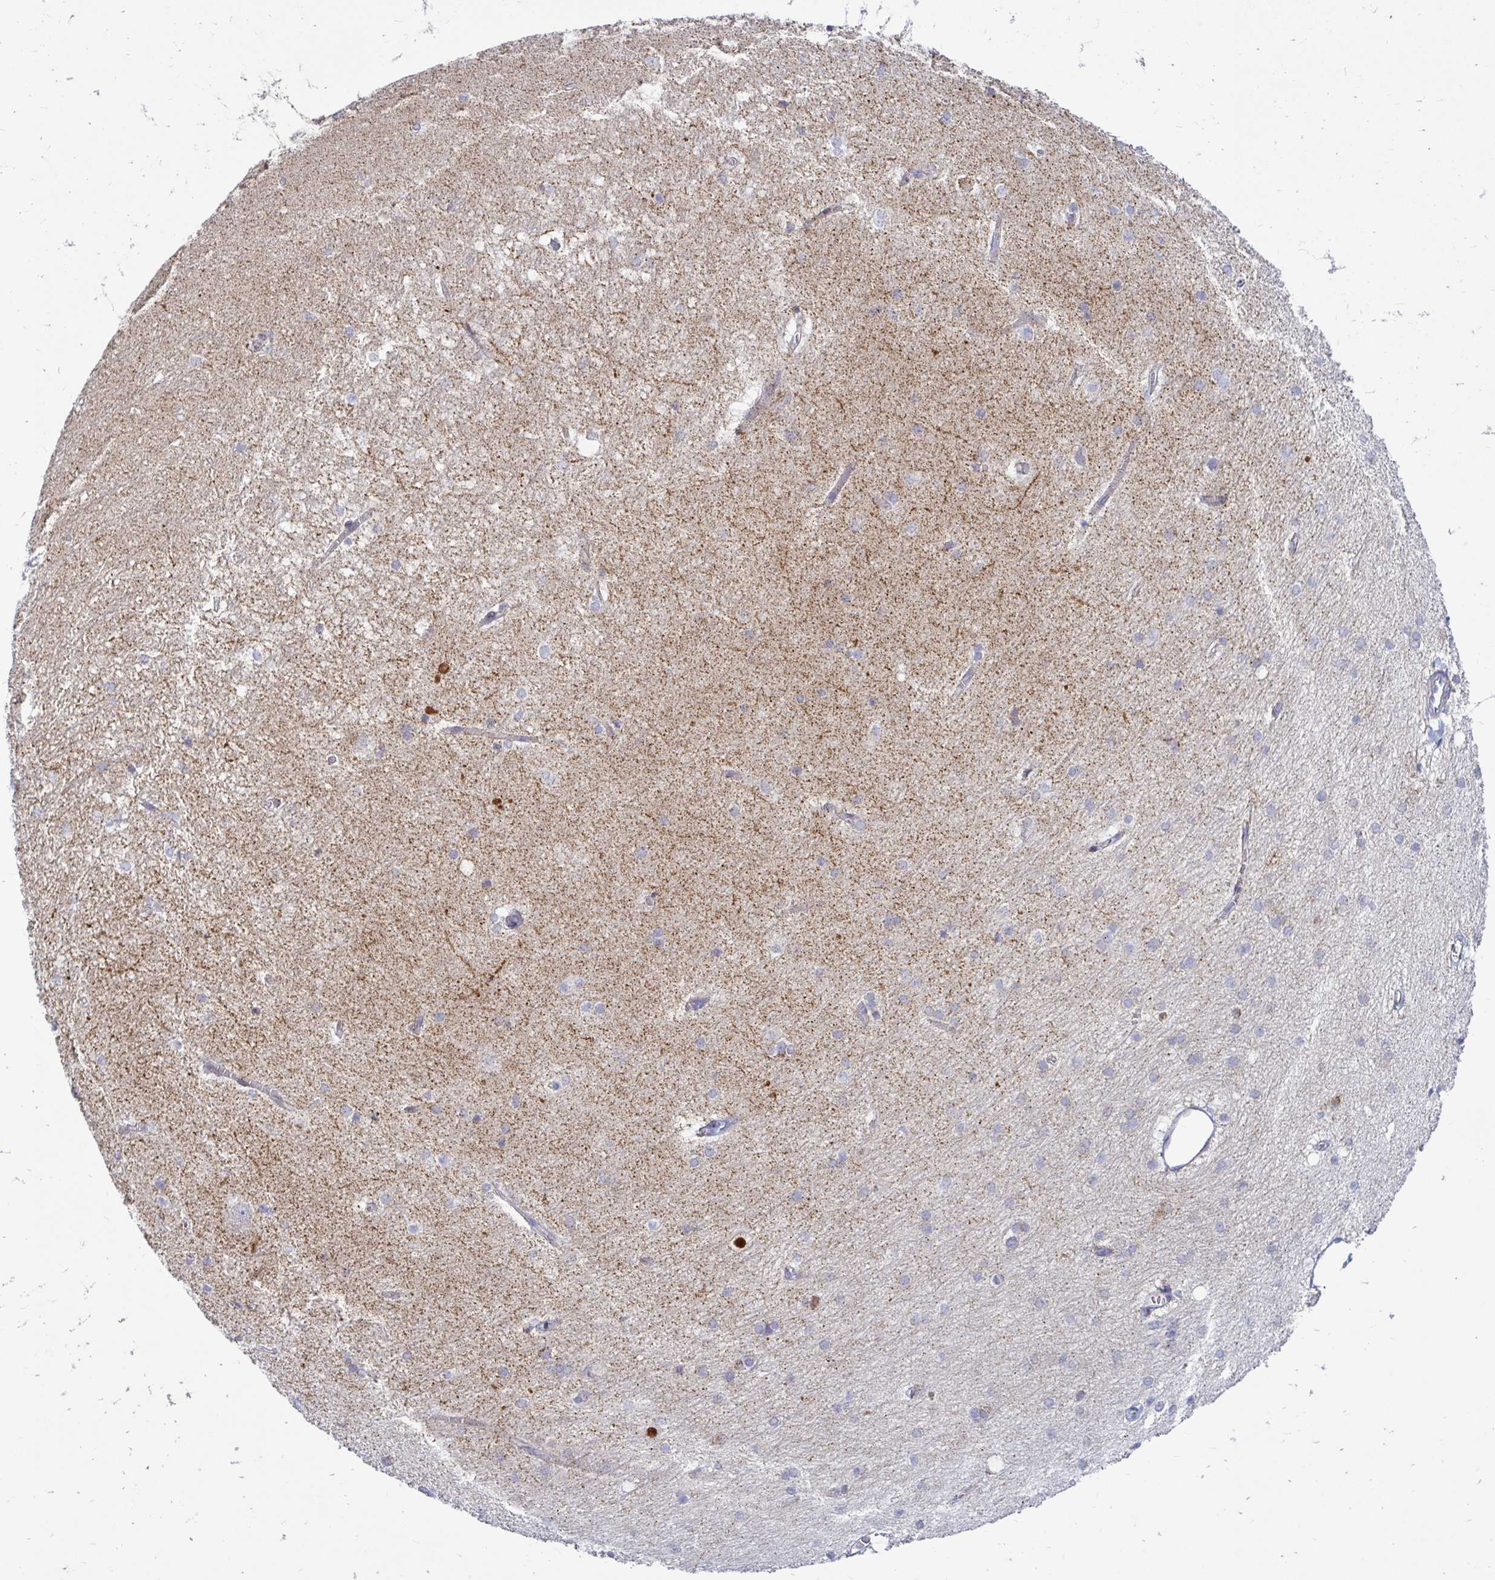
{"staining": {"intensity": "negative", "quantity": "none", "location": "none"}, "tissue": "hippocampus", "cell_type": "Glial cells", "image_type": "normal", "snomed": [{"axis": "morphology", "description": "Normal tissue, NOS"}, {"axis": "topography", "description": "Cerebral cortex"}, {"axis": "topography", "description": "Hippocampus"}], "caption": "This is an IHC image of unremarkable human hippocampus. There is no positivity in glial cells.", "gene": "OR10R2", "patient": {"sex": "female", "age": 19}}